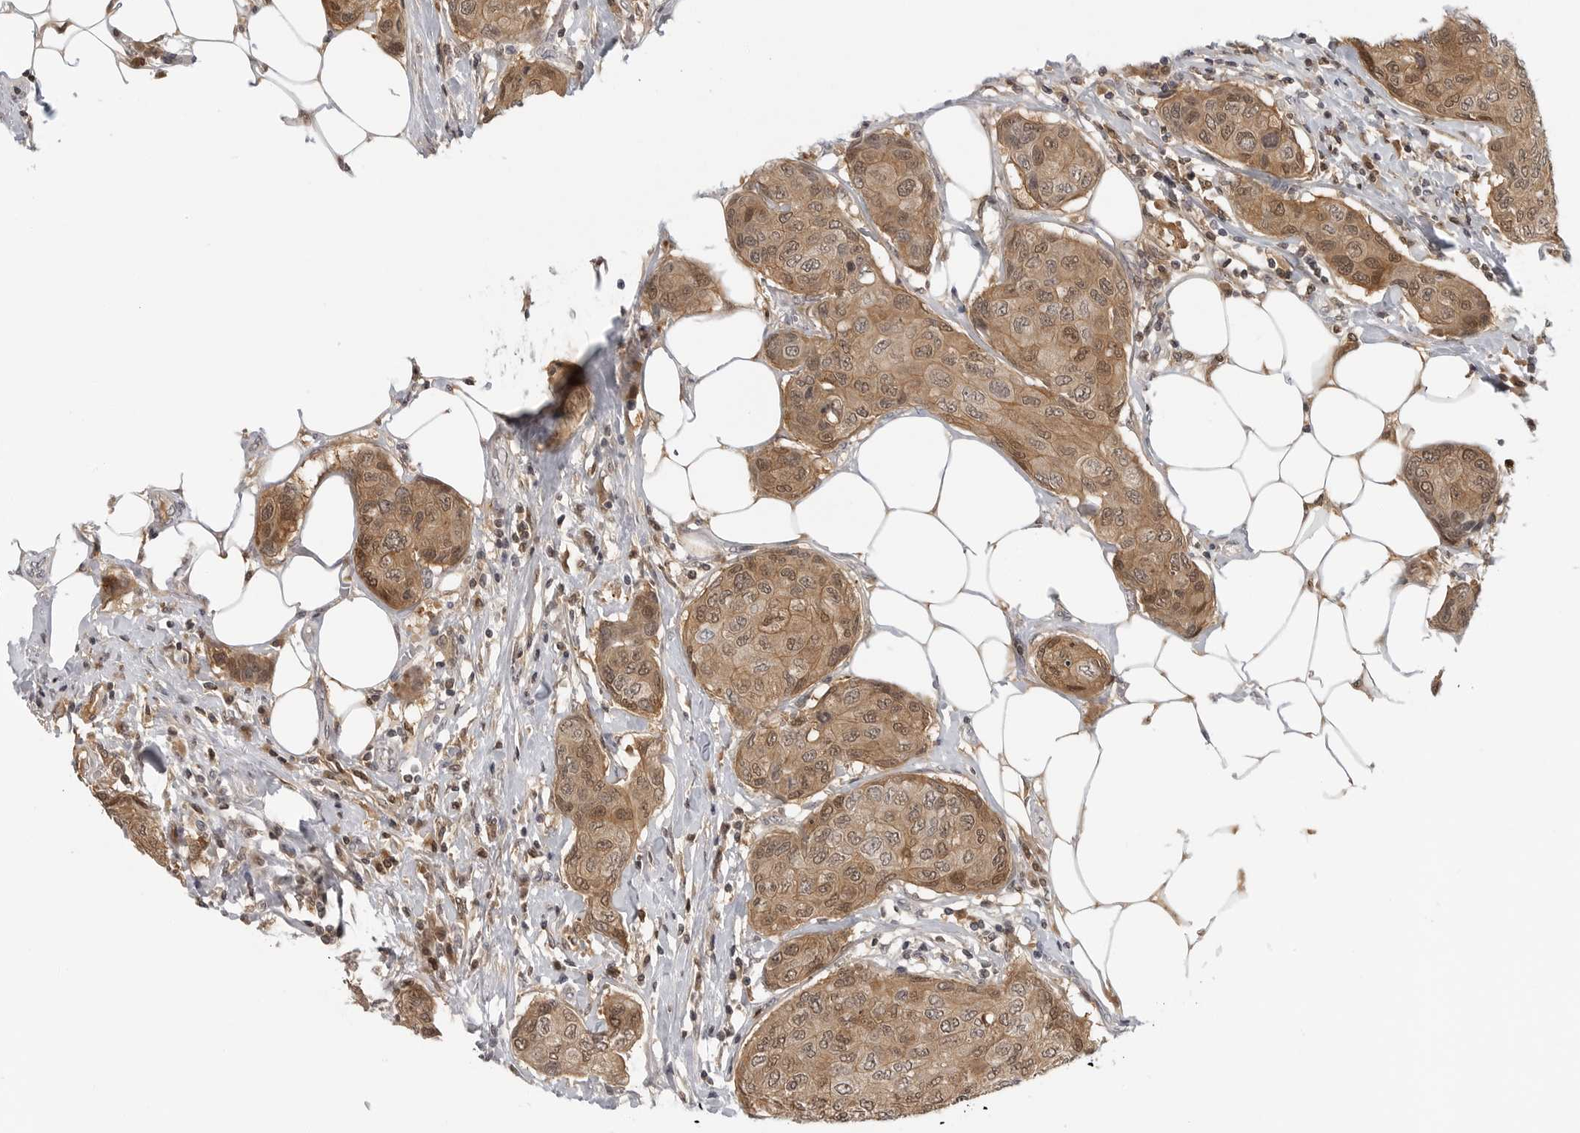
{"staining": {"intensity": "moderate", "quantity": ">75%", "location": "cytoplasmic/membranous,nuclear"}, "tissue": "breast cancer", "cell_type": "Tumor cells", "image_type": "cancer", "snomed": [{"axis": "morphology", "description": "Duct carcinoma"}, {"axis": "topography", "description": "Breast"}], "caption": "DAB (3,3'-diaminobenzidine) immunohistochemical staining of human breast intraductal carcinoma exhibits moderate cytoplasmic/membranous and nuclear protein staining in approximately >75% of tumor cells. (DAB IHC with brightfield microscopy, high magnification).", "gene": "CTIF", "patient": {"sex": "female", "age": 80}}